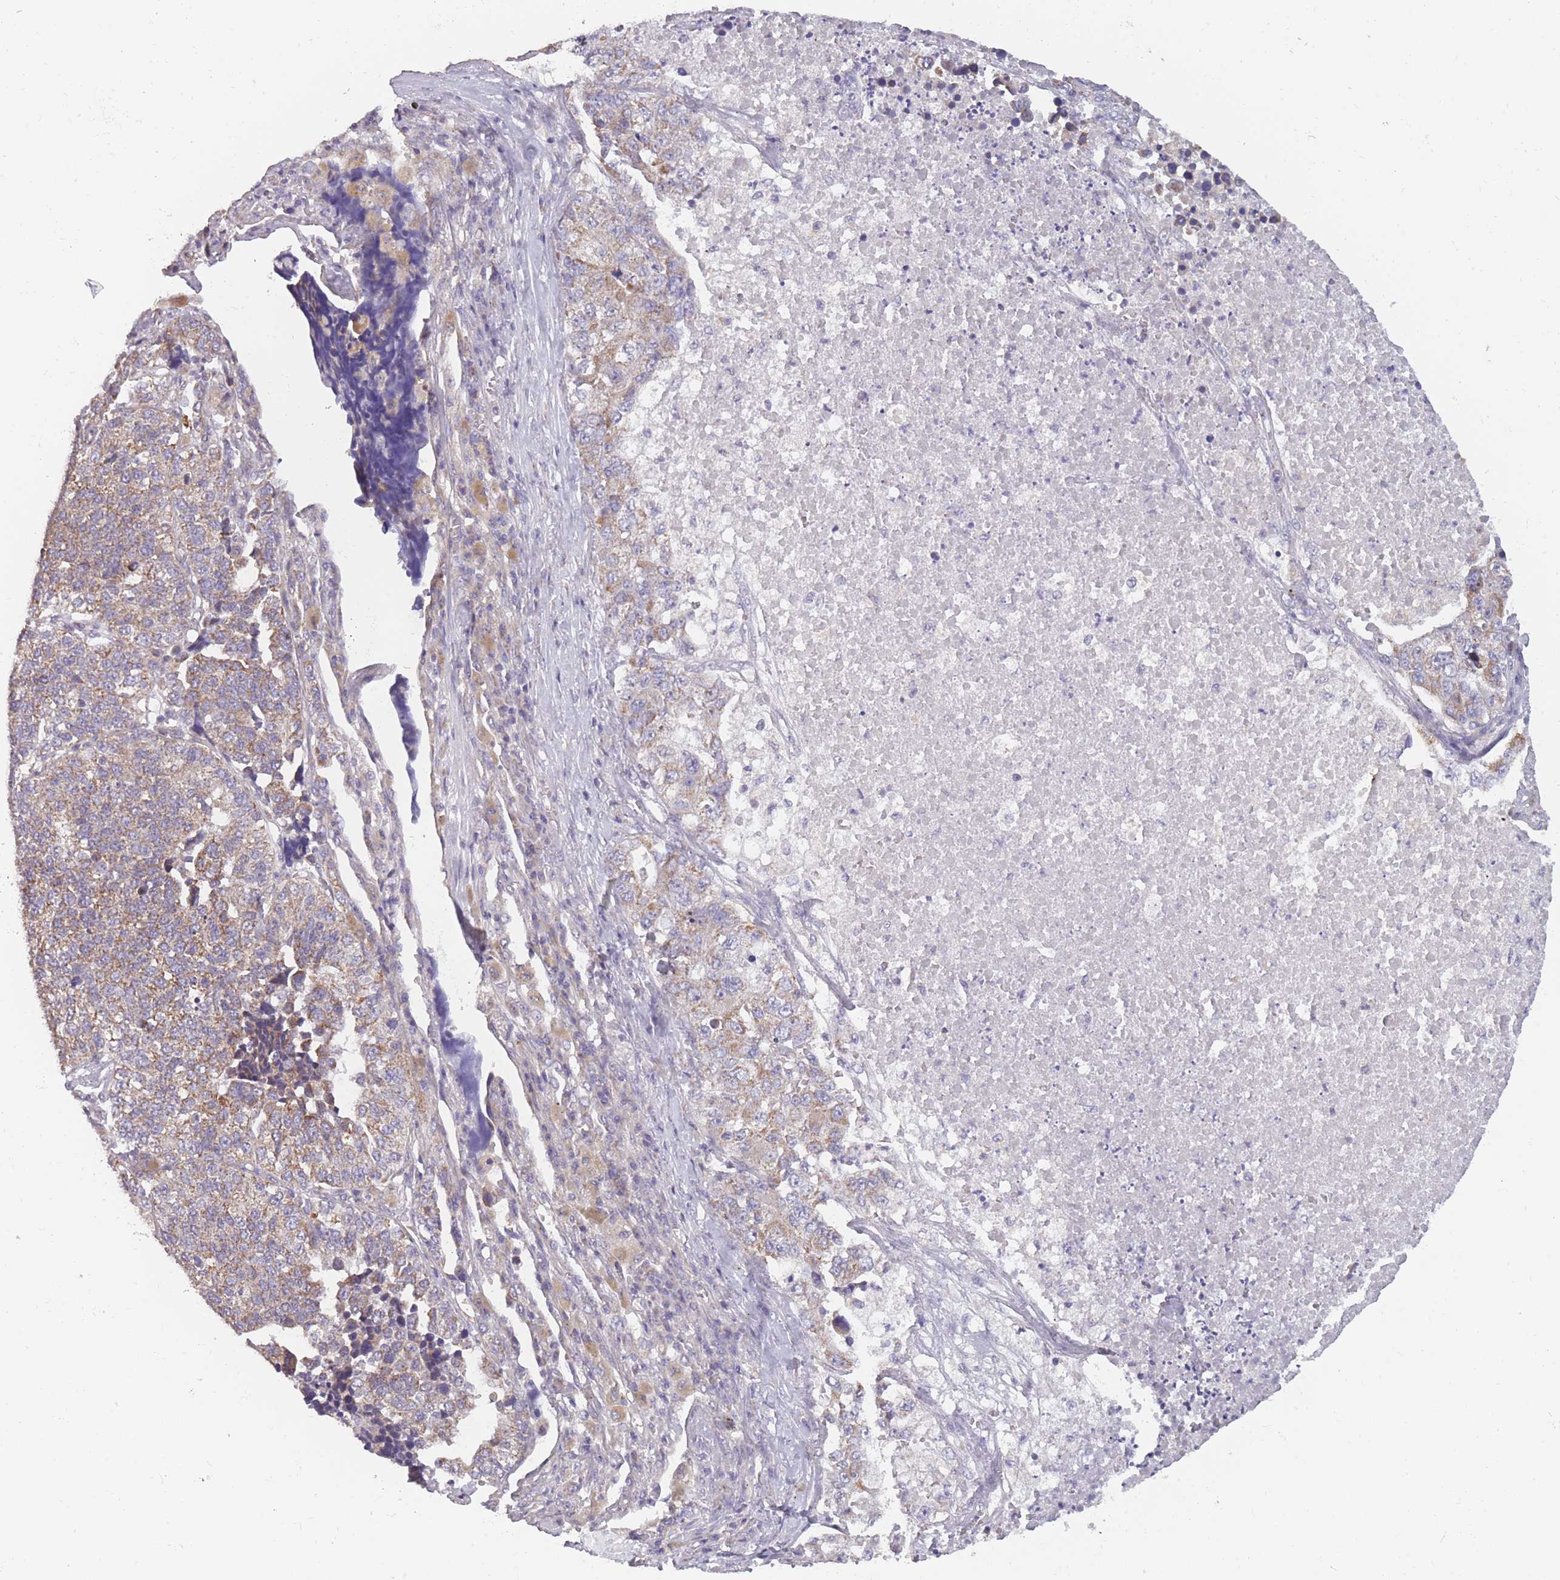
{"staining": {"intensity": "moderate", "quantity": ">75%", "location": "cytoplasmic/membranous"}, "tissue": "lung cancer", "cell_type": "Tumor cells", "image_type": "cancer", "snomed": [{"axis": "morphology", "description": "Adenocarcinoma, NOS"}, {"axis": "topography", "description": "Lung"}], "caption": "Lung cancer stained for a protein (brown) demonstrates moderate cytoplasmic/membranous positive expression in approximately >75% of tumor cells.", "gene": "MRPS18C", "patient": {"sex": "male", "age": 49}}